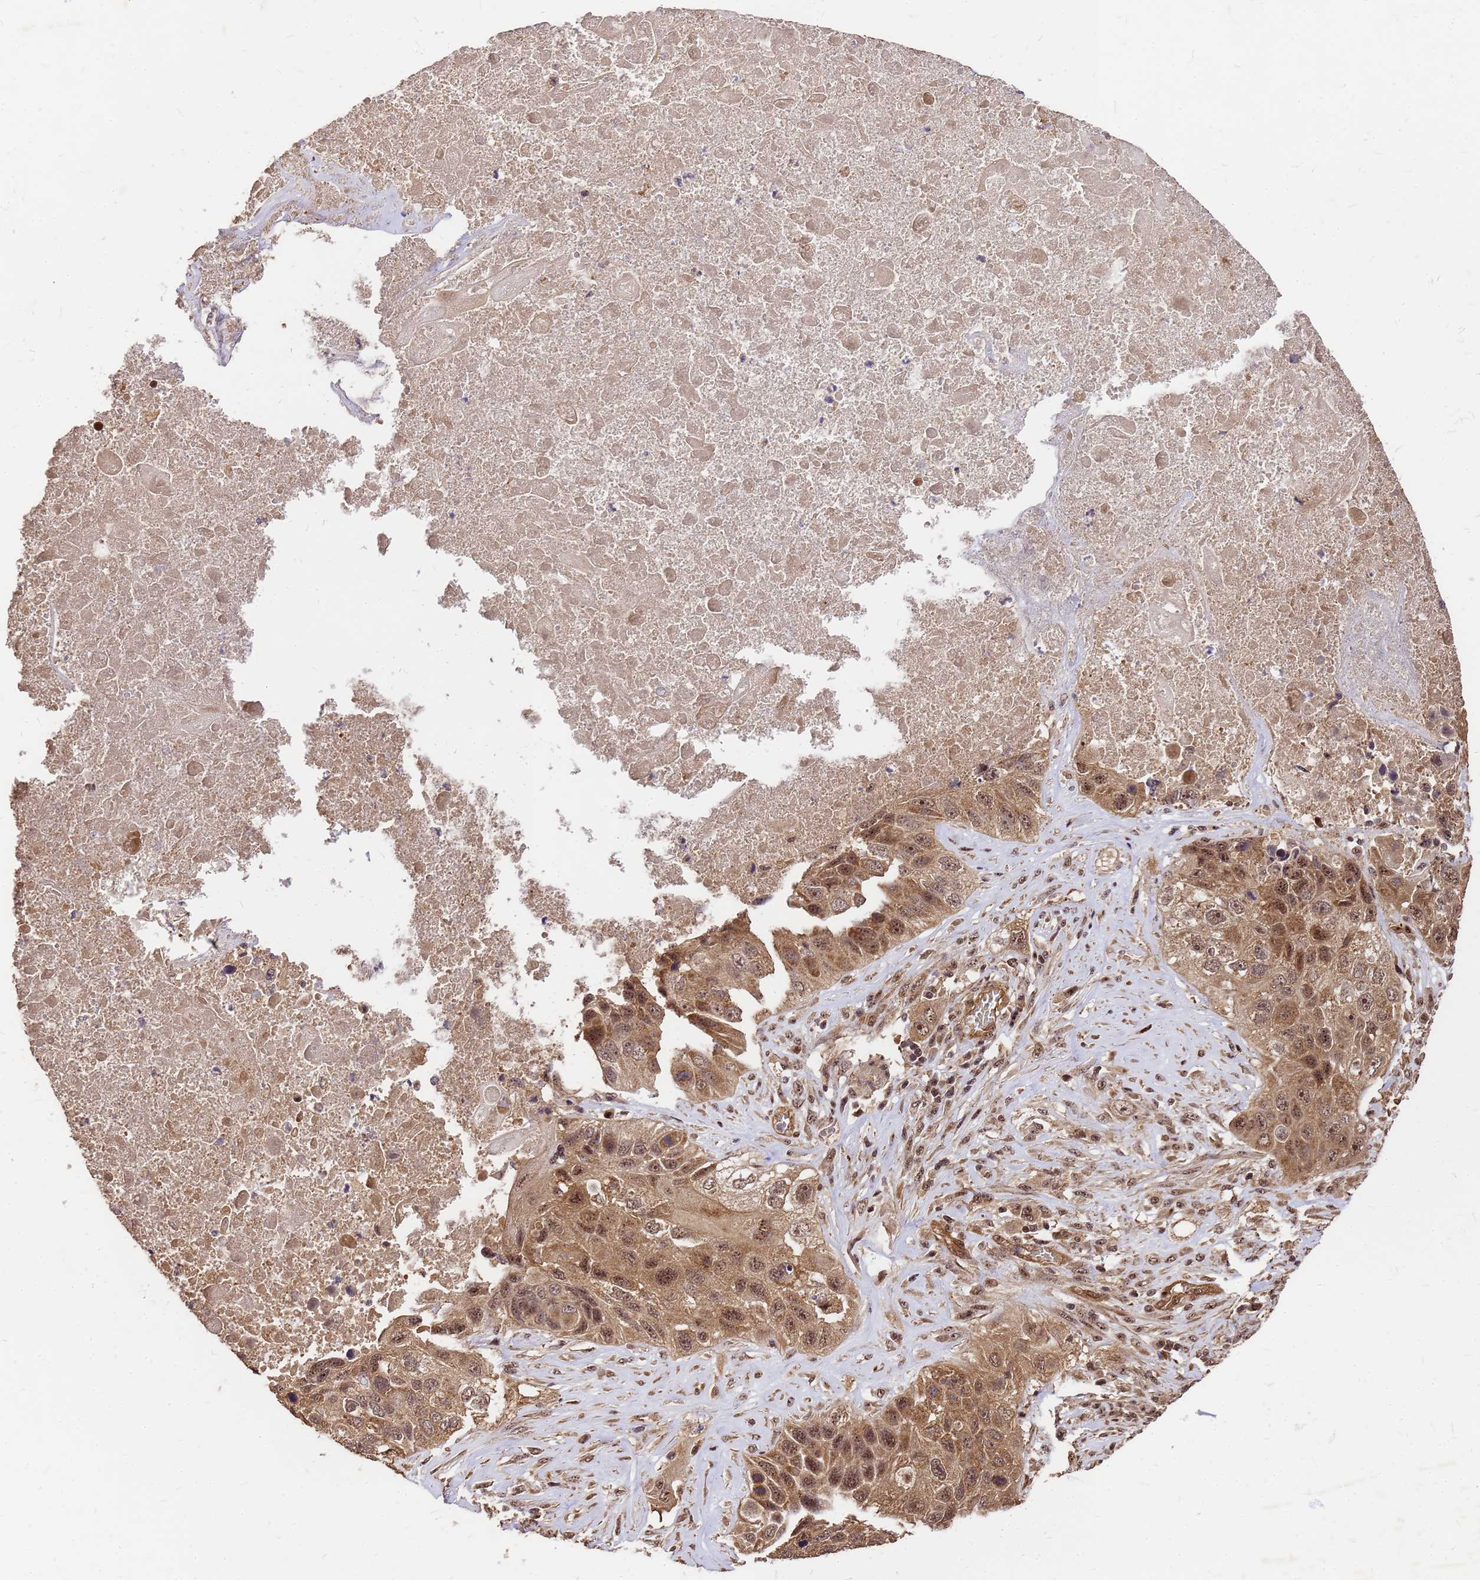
{"staining": {"intensity": "moderate", "quantity": ">75%", "location": "cytoplasmic/membranous,nuclear"}, "tissue": "lung cancer", "cell_type": "Tumor cells", "image_type": "cancer", "snomed": [{"axis": "morphology", "description": "Squamous cell carcinoma, NOS"}, {"axis": "topography", "description": "Lung"}], "caption": "Immunohistochemical staining of lung cancer (squamous cell carcinoma) shows medium levels of moderate cytoplasmic/membranous and nuclear protein staining in approximately >75% of tumor cells.", "gene": "GPATCH8", "patient": {"sex": "male", "age": 61}}